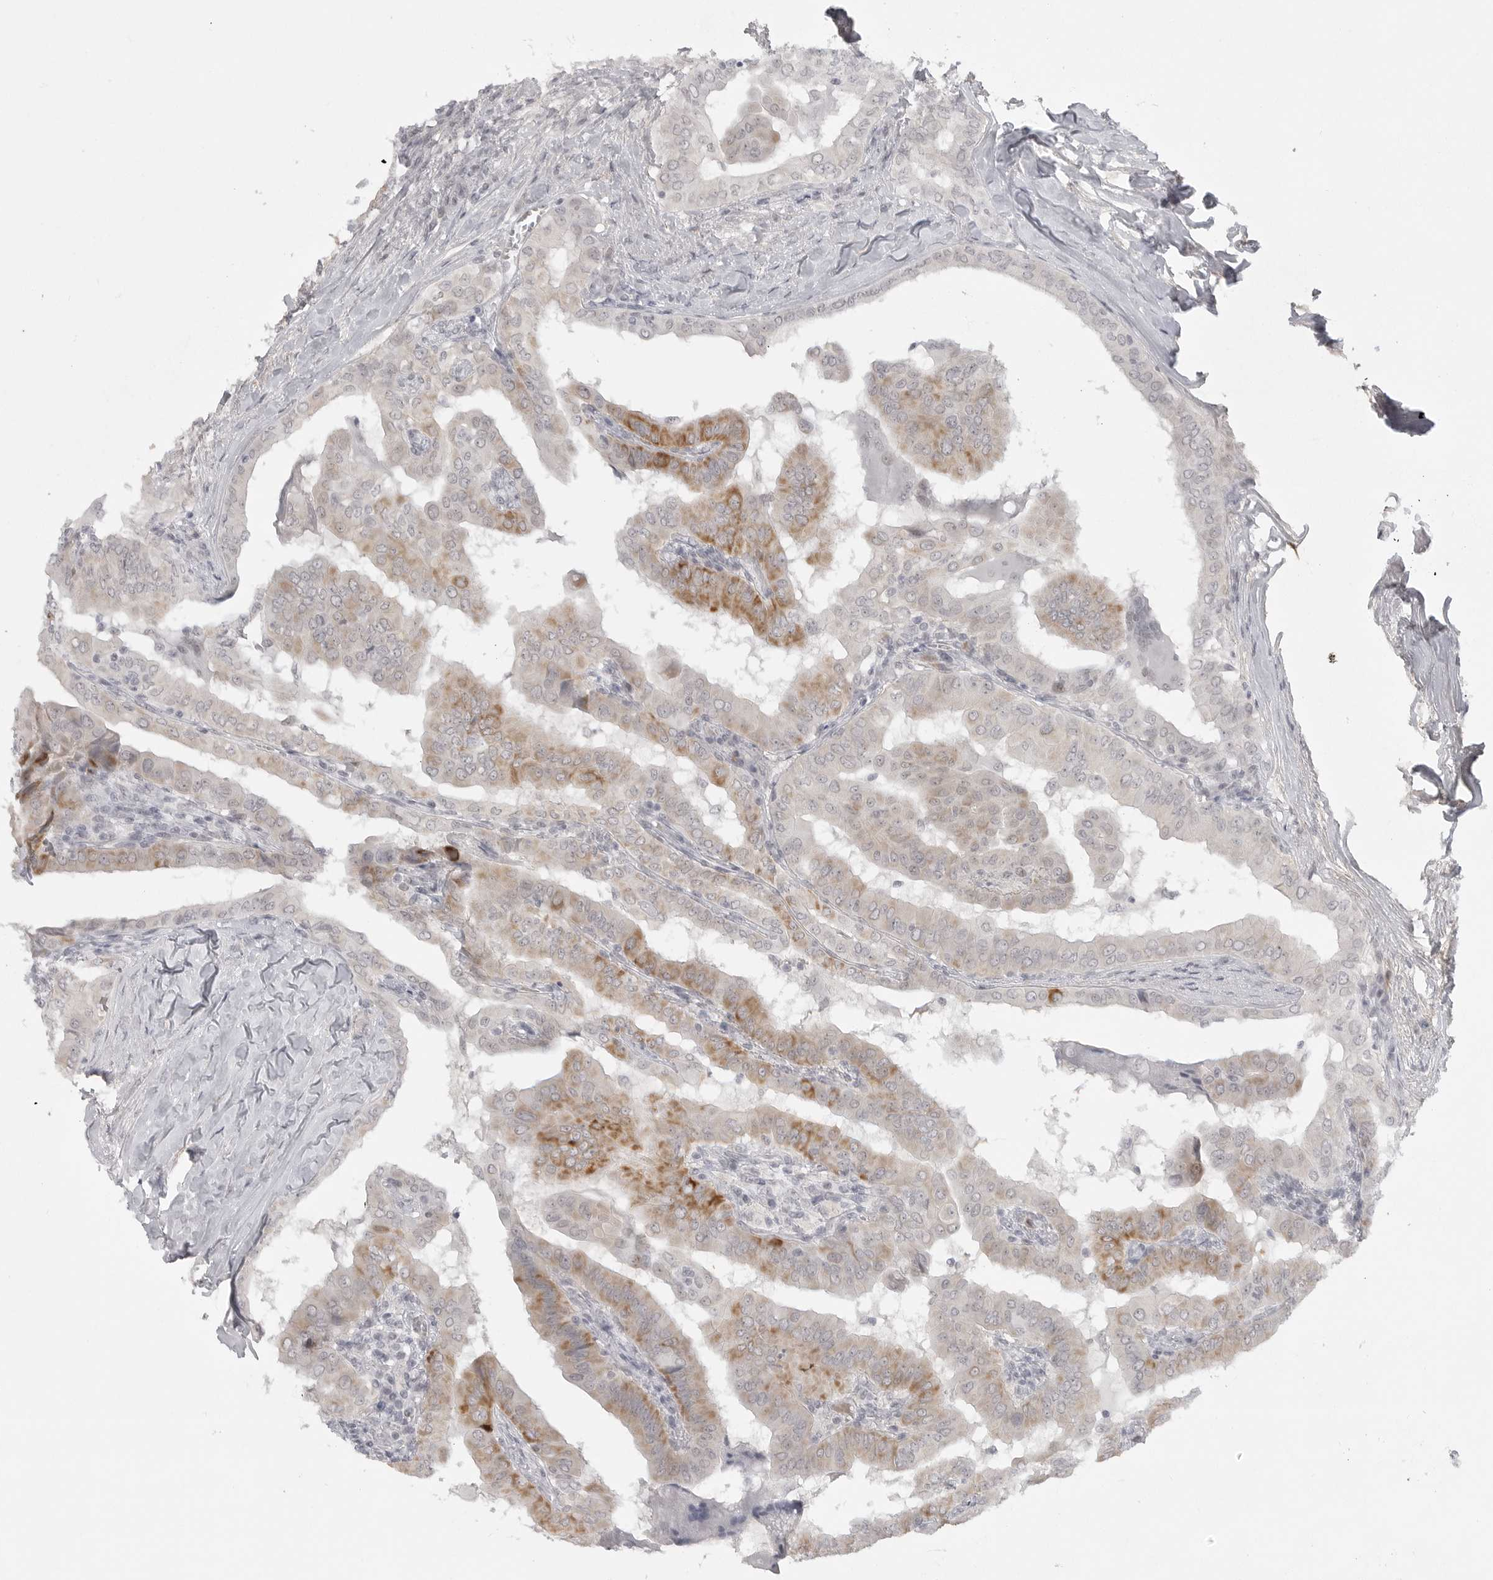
{"staining": {"intensity": "moderate", "quantity": "<25%", "location": "cytoplasmic/membranous"}, "tissue": "thyroid cancer", "cell_type": "Tumor cells", "image_type": "cancer", "snomed": [{"axis": "morphology", "description": "Papillary adenocarcinoma, NOS"}, {"axis": "topography", "description": "Thyroid gland"}], "caption": "Thyroid papillary adenocarcinoma stained with DAB IHC displays low levels of moderate cytoplasmic/membranous staining in about <25% of tumor cells.", "gene": "TCTN3", "patient": {"sex": "male", "age": 33}}